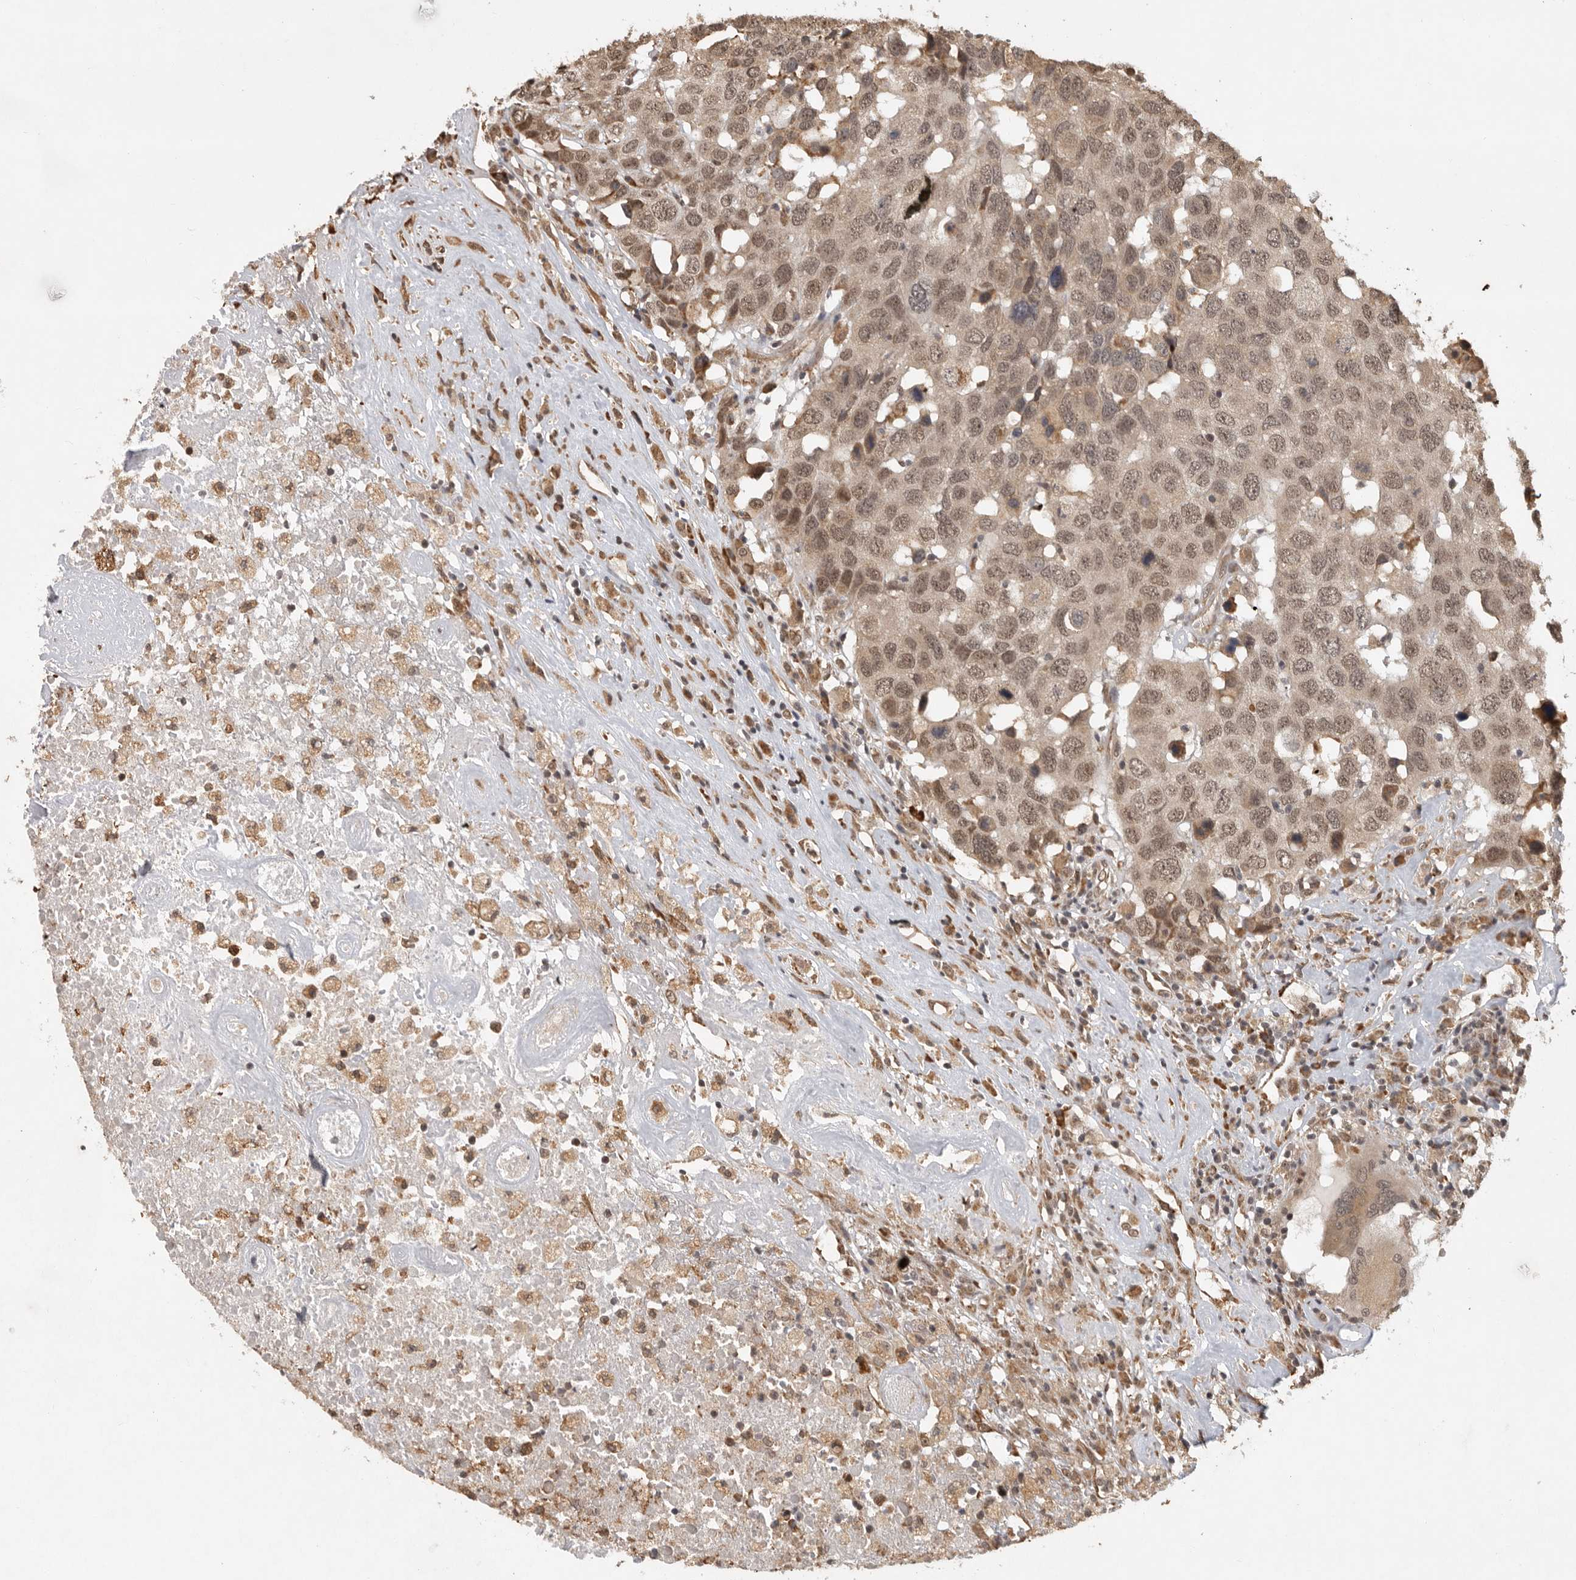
{"staining": {"intensity": "moderate", "quantity": ">75%", "location": "cytoplasmic/membranous,nuclear"}, "tissue": "head and neck cancer", "cell_type": "Tumor cells", "image_type": "cancer", "snomed": [{"axis": "morphology", "description": "Squamous cell carcinoma, NOS"}, {"axis": "topography", "description": "Head-Neck"}], "caption": "A brown stain highlights moderate cytoplasmic/membranous and nuclear positivity of a protein in human head and neck cancer tumor cells.", "gene": "ZNF83", "patient": {"sex": "male", "age": 66}}